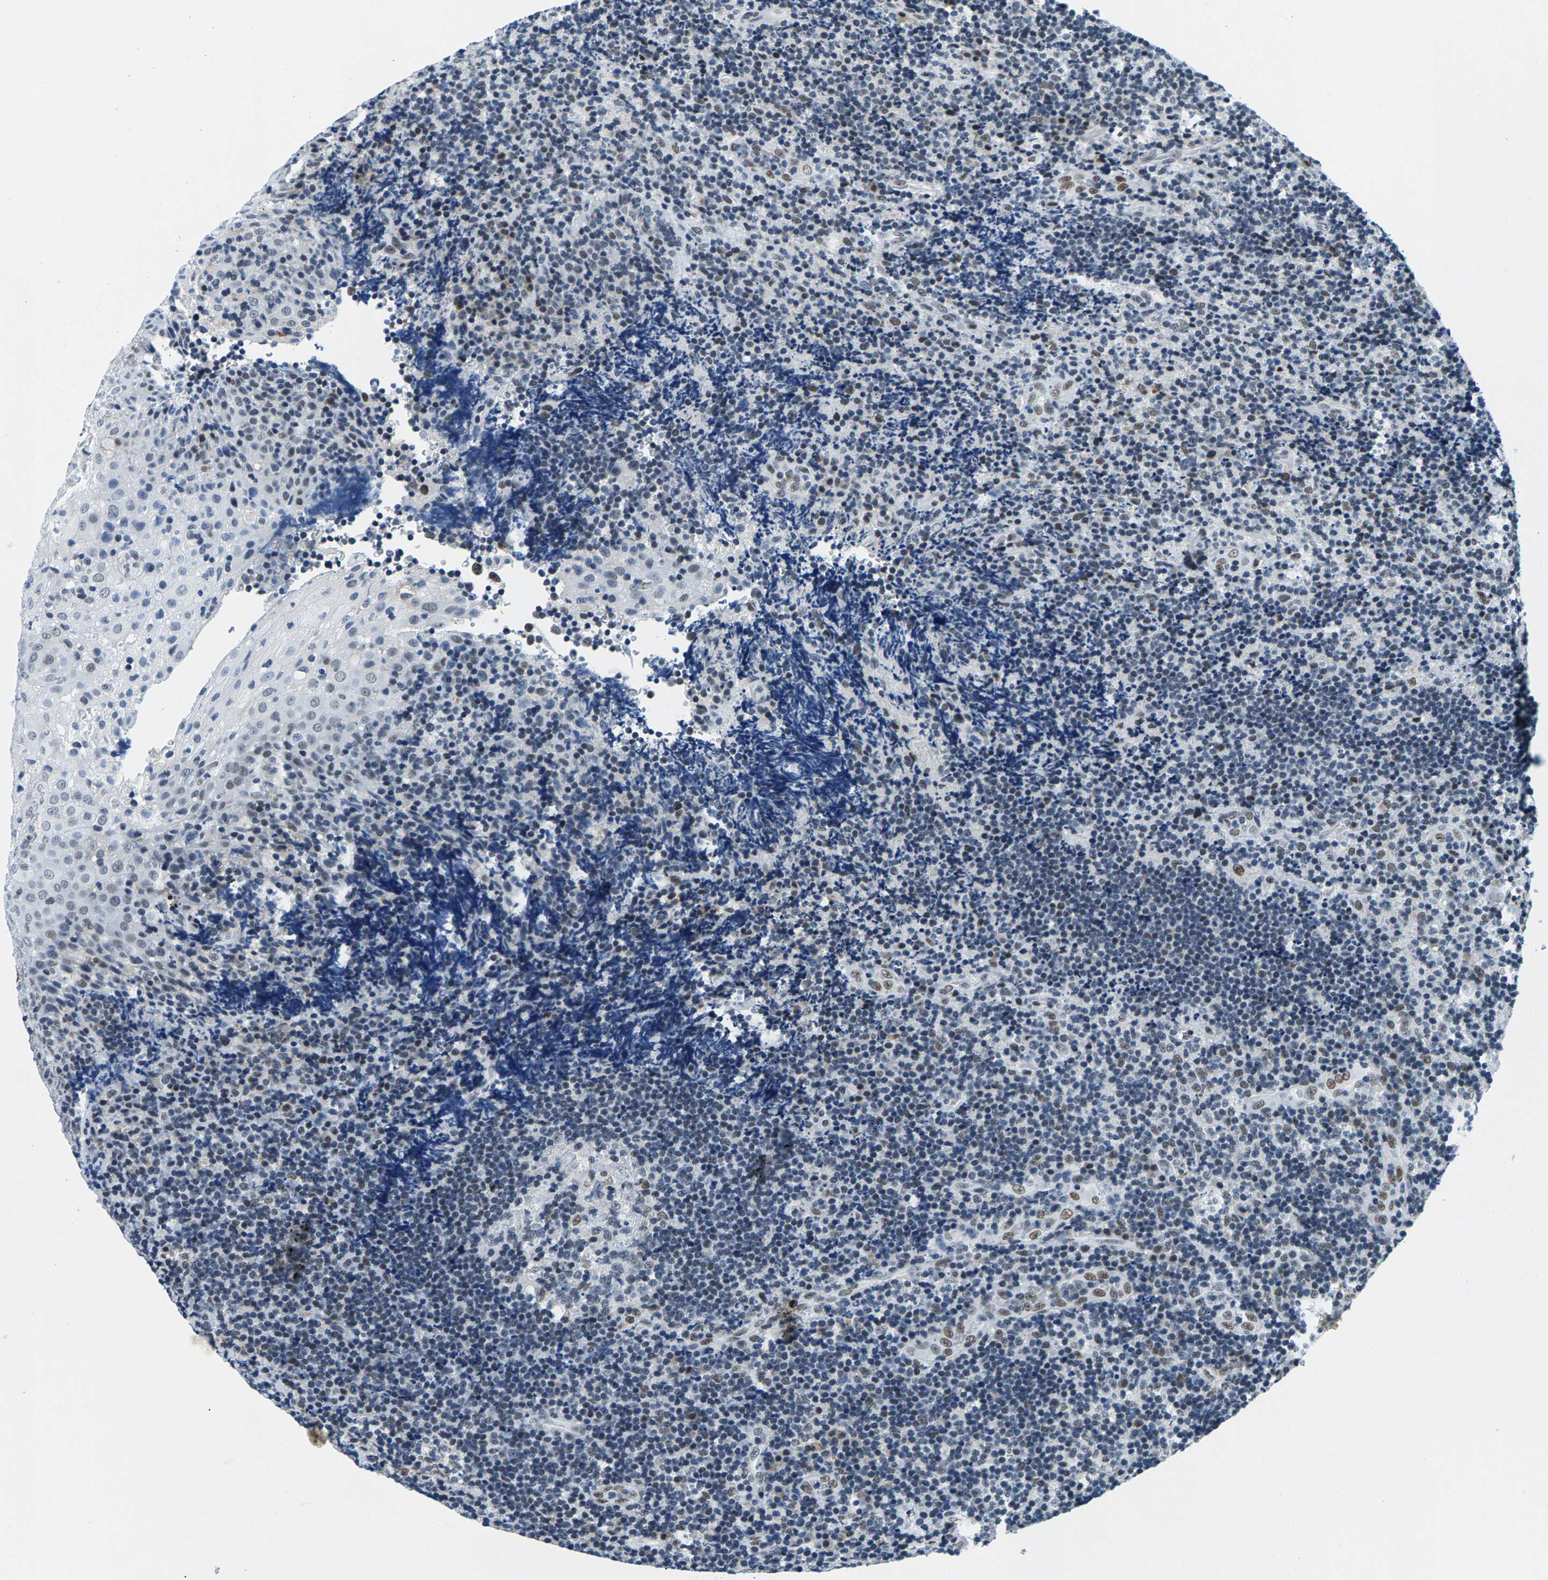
{"staining": {"intensity": "negative", "quantity": "none", "location": "none"}, "tissue": "lymphoma", "cell_type": "Tumor cells", "image_type": "cancer", "snomed": [{"axis": "morphology", "description": "Malignant lymphoma, non-Hodgkin's type, High grade"}, {"axis": "topography", "description": "Tonsil"}], "caption": "Immunohistochemical staining of malignant lymphoma, non-Hodgkin's type (high-grade) demonstrates no significant staining in tumor cells. (DAB IHC with hematoxylin counter stain).", "gene": "ATF2", "patient": {"sex": "female", "age": 36}}